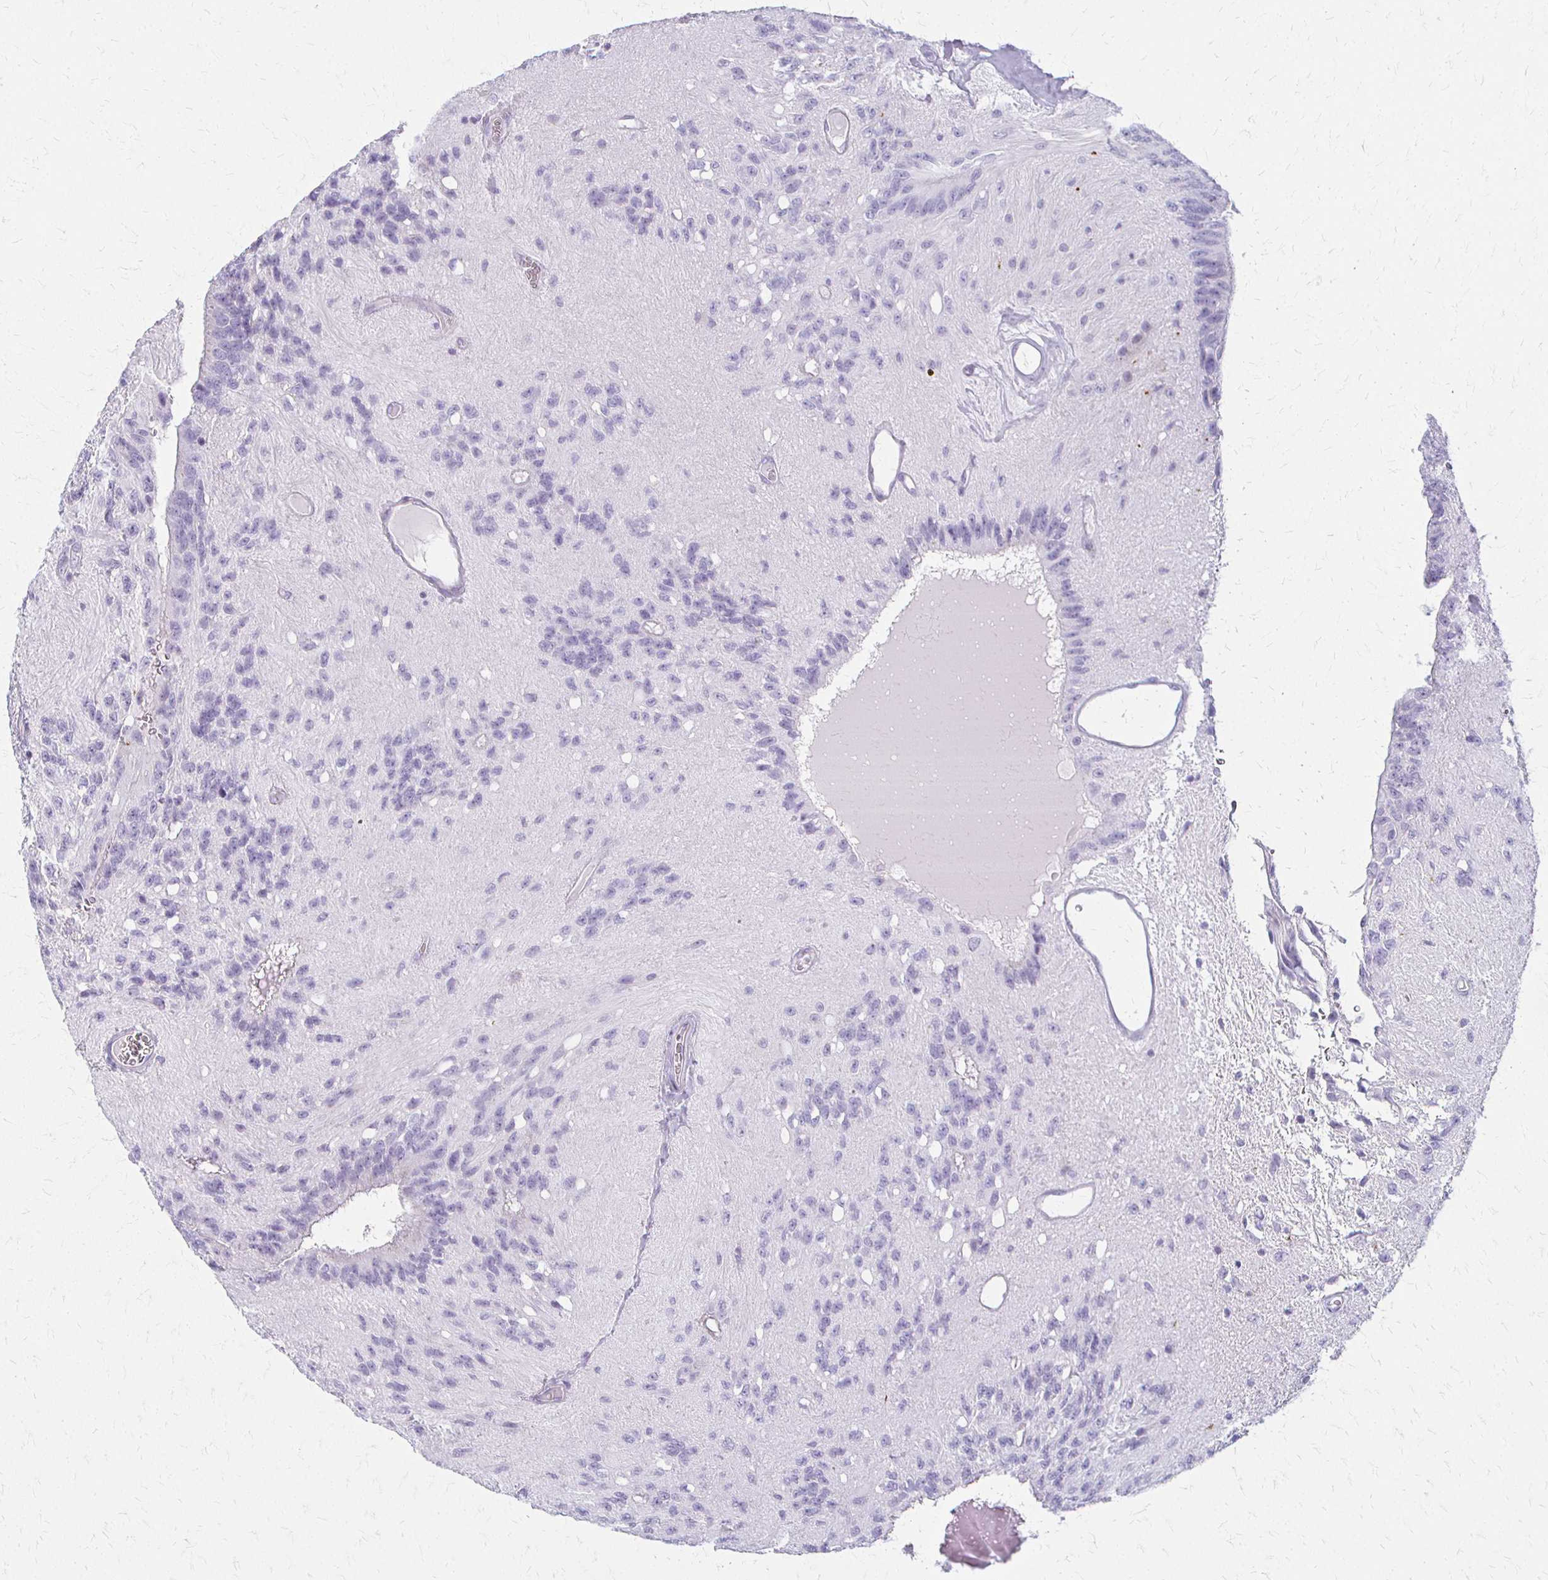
{"staining": {"intensity": "negative", "quantity": "none", "location": "none"}, "tissue": "glioma", "cell_type": "Tumor cells", "image_type": "cancer", "snomed": [{"axis": "morphology", "description": "Glioma, malignant, Low grade"}, {"axis": "topography", "description": "Brain"}], "caption": "The histopathology image exhibits no significant positivity in tumor cells of glioma.", "gene": "ACP5", "patient": {"sex": "male", "age": 31}}